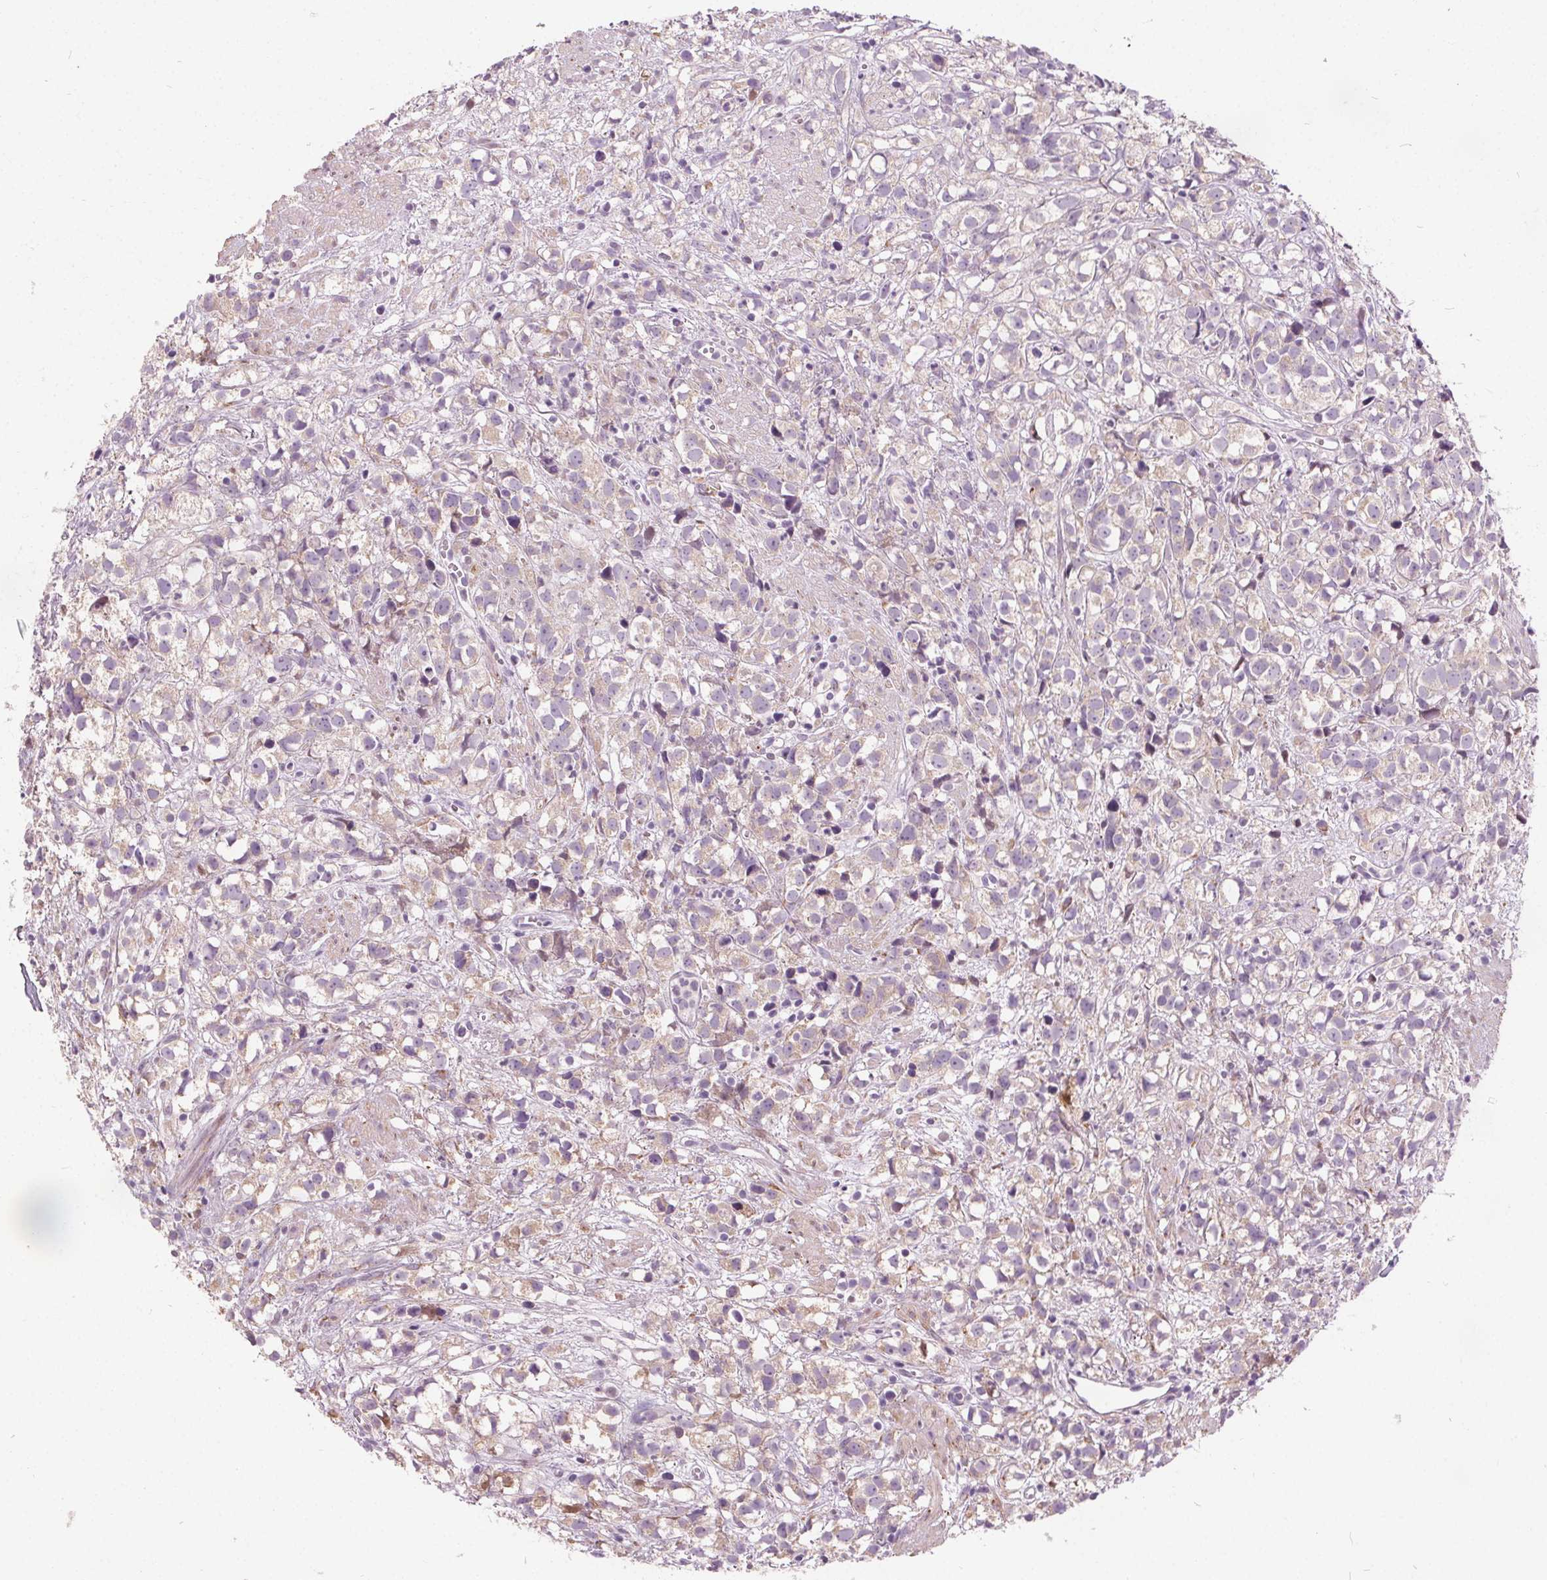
{"staining": {"intensity": "negative", "quantity": "none", "location": "none"}, "tissue": "prostate cancer", "cell_type": "Tumor cells", "image_type": "cancer", "snomed": [{"axis": "morphology", "description": "Adenocarcinoma, High grade"}, {"axis": "topography", "description": "Prostate"}], "caption": "An immunohistochemistry (IHC) photomicrograph of prostate cancer (adenocarcinoma (high-grade)) is shown. There is no staining in tumor cells of prostate cancer (adenocarcinoma (high-grade)).", "gene": "ACOX2", "patient": {"sex": "male", "age": 68}}